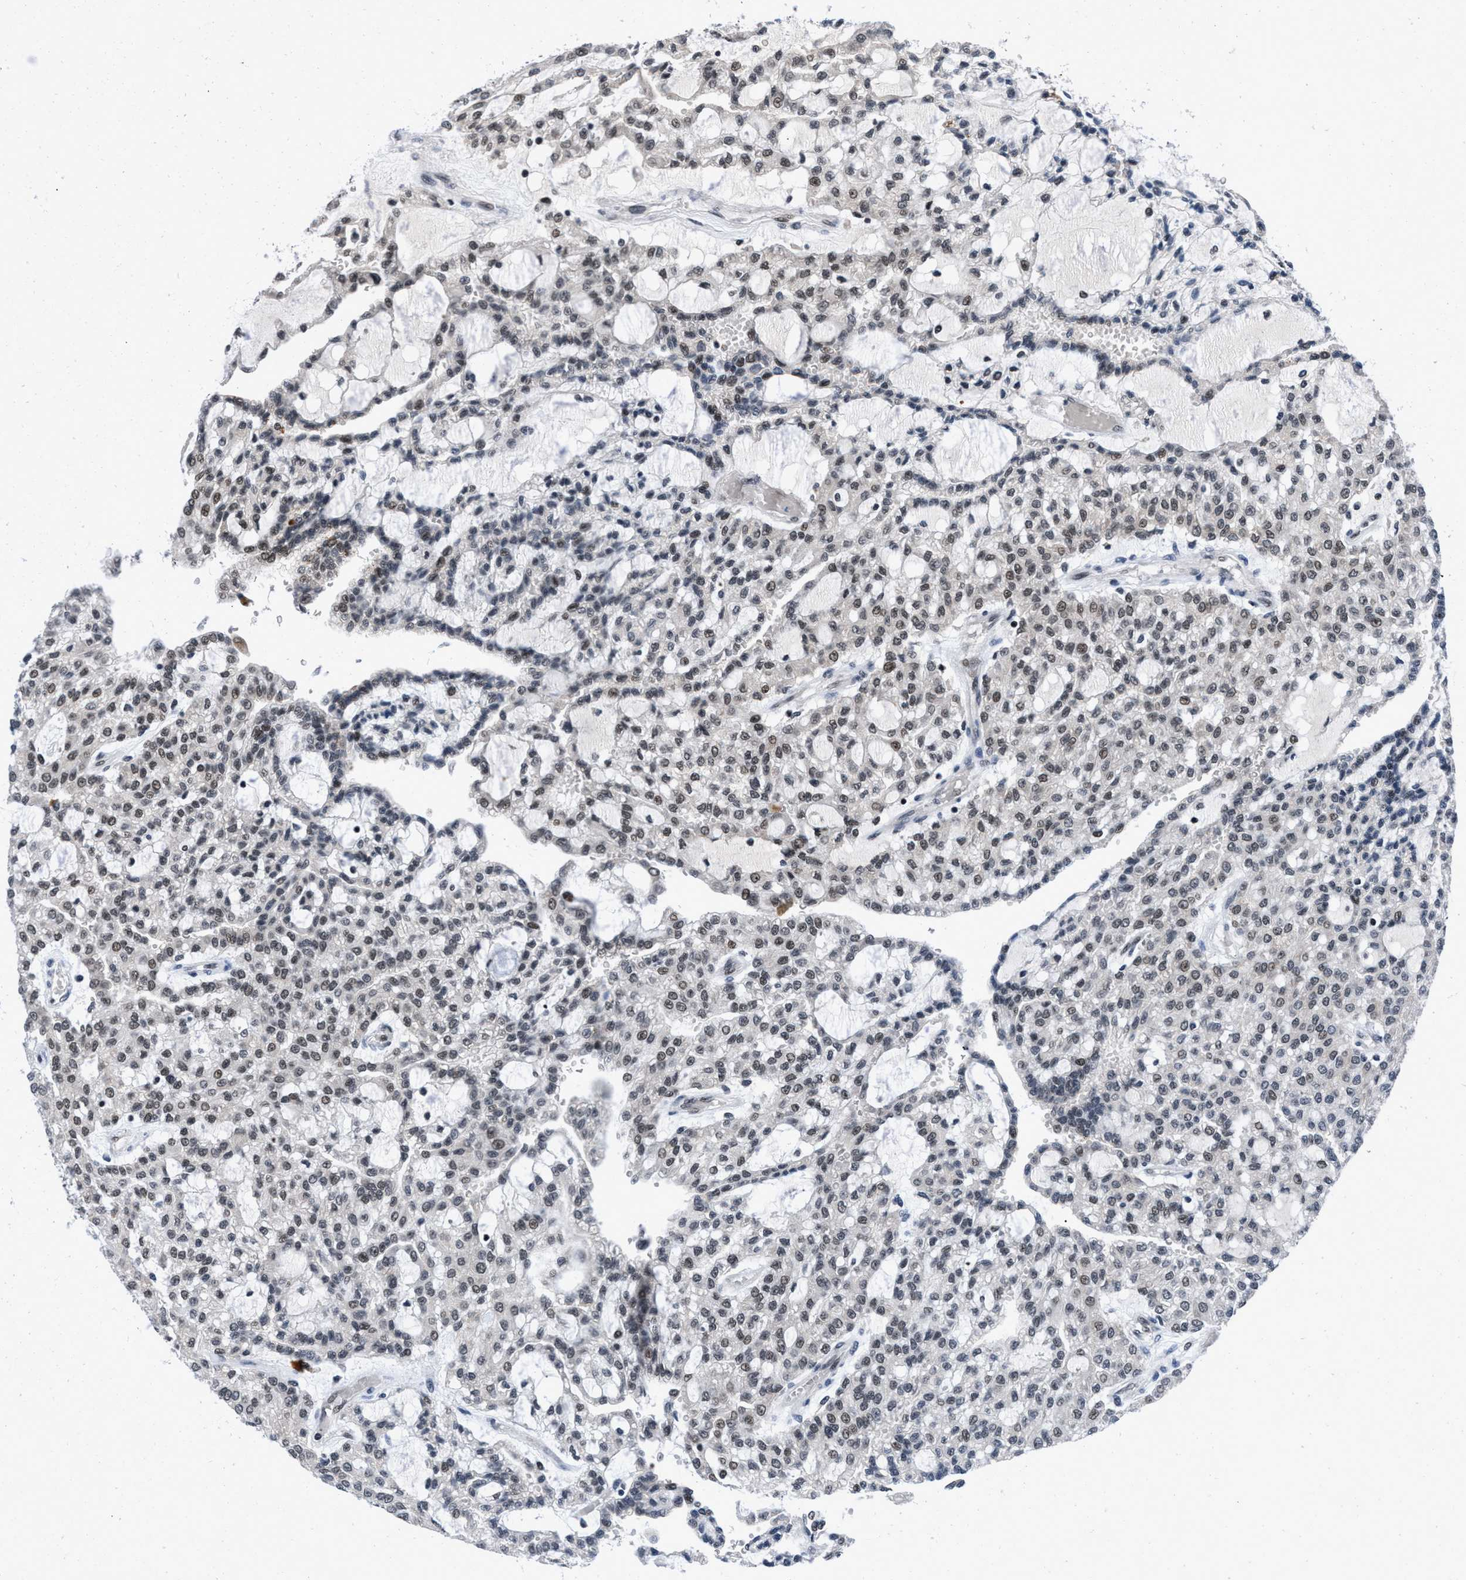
{"staining": {"intensity": "weak", "quantity": "25%-75%", "location": "nuclear"}, "tissue": "renal cancer", "cell_type": "Tumor cells", "image_type": "cancer", "snomed": [{"axis": "morphology", "description": "Adenocarcinoma, NOS"}, {"axis": "topography", "description": "Kidney"}], "caption": "This is a photomicrograph of immunohistochemistry staining of renal cancer (adenocarcinoma), which shows weak staining in the nuclear of tumor cells.", "gene": "WDR81", "patient": {"sex": "male", "age": 63}}